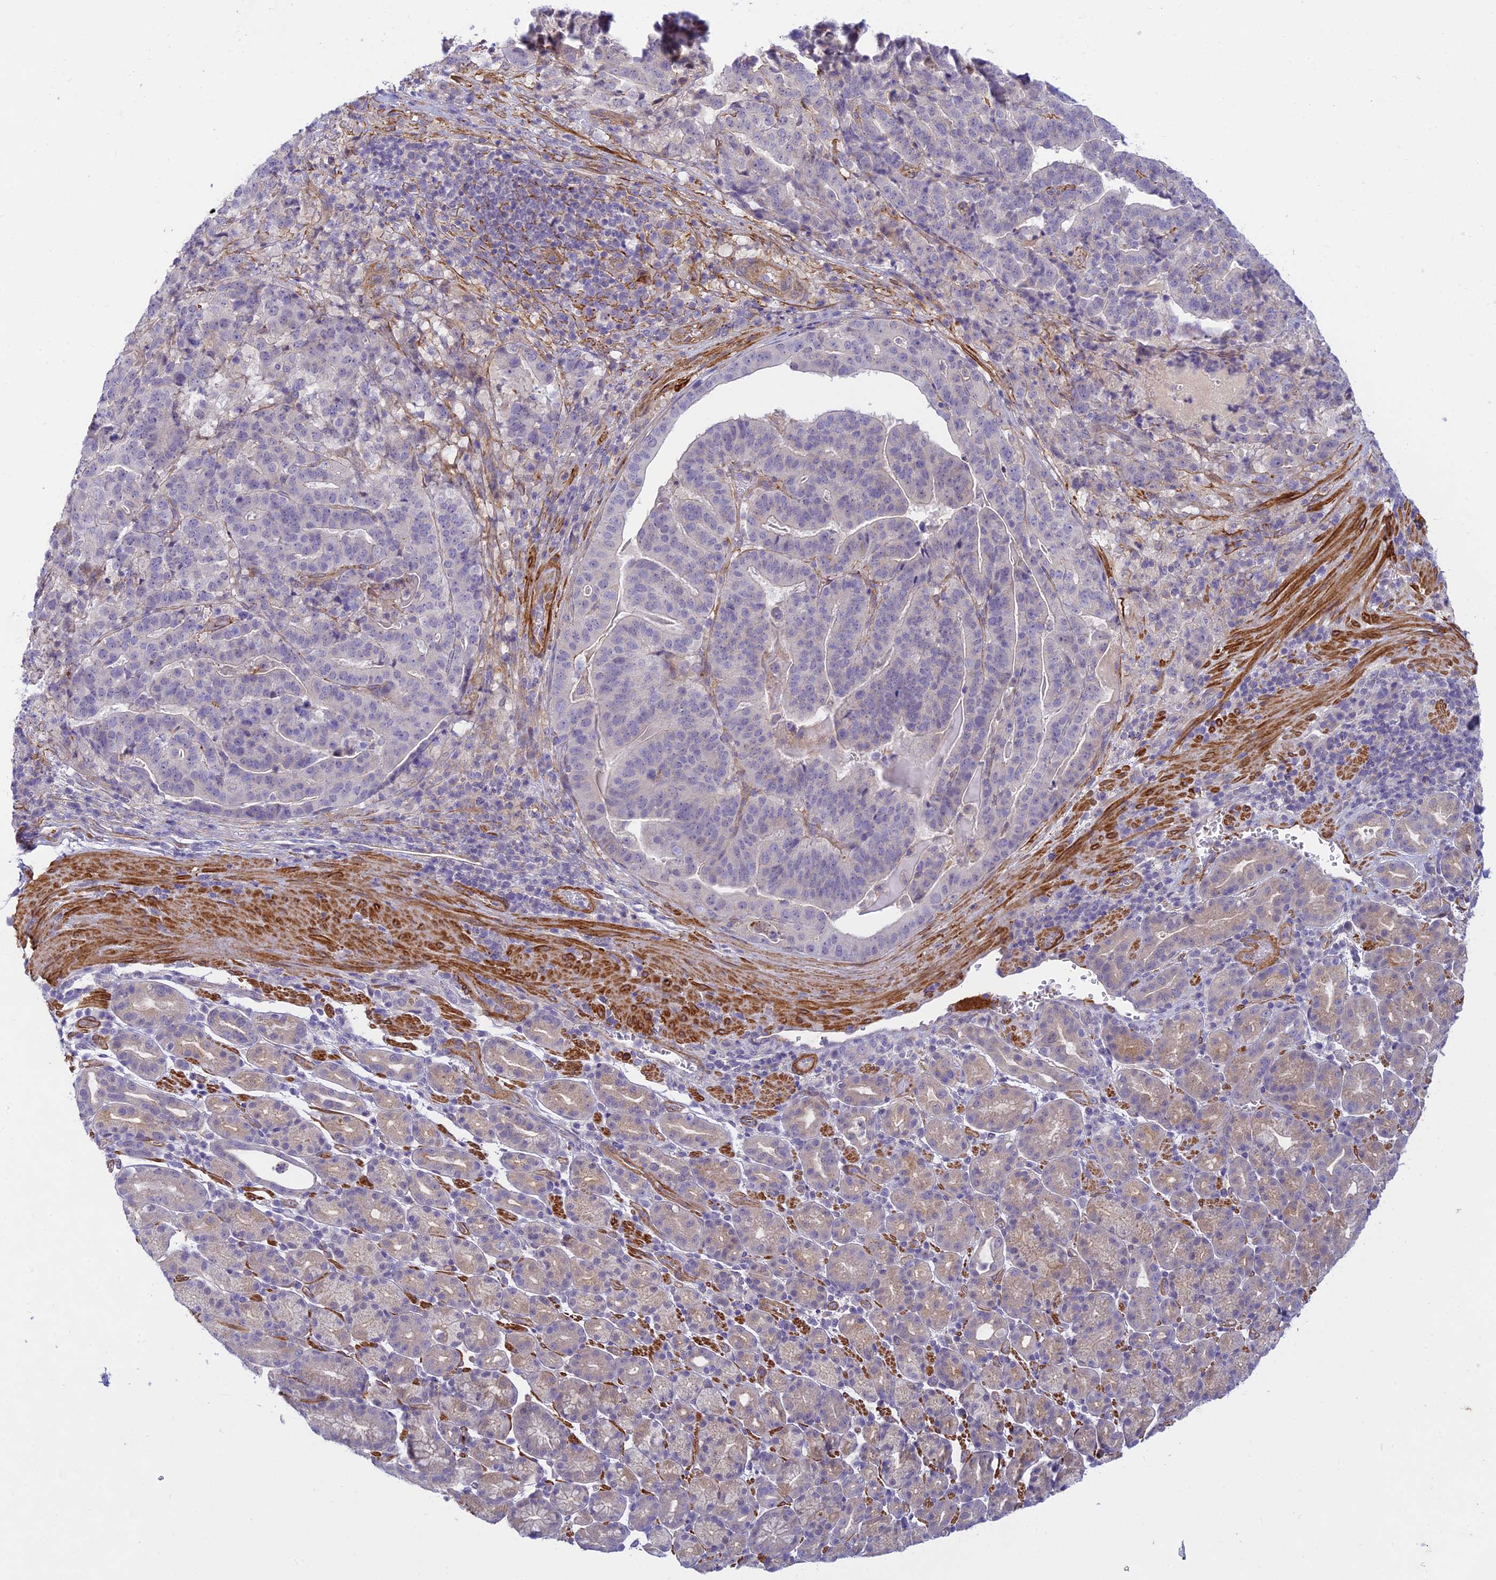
{"staining": {"intensity": "negative", "quantity": "none", "location": "none"}, "tissue": "stomach cancer", "cell_type": "Tumor cells", "image_type": "cancer", "snomed": [{"axis": "morphology", "description": "Adenocarcinoma, NOS"}, {"axis": "topography", "description": "Stomach"}], "caption": "IHC image of neoplastic tissue: adenocarcinoma (stomach) stained with DAB (3,3'-diaminobenzidine) exhibits no significant protein positivity in tumor cells. The staining is performed using DAB (3,3'-diaminobenzidine) brown chromogen with nuclei counter-stained in using hematoxylin.", "gene": "FBXW4", "patient": {"sex": "male", "age": 48}}